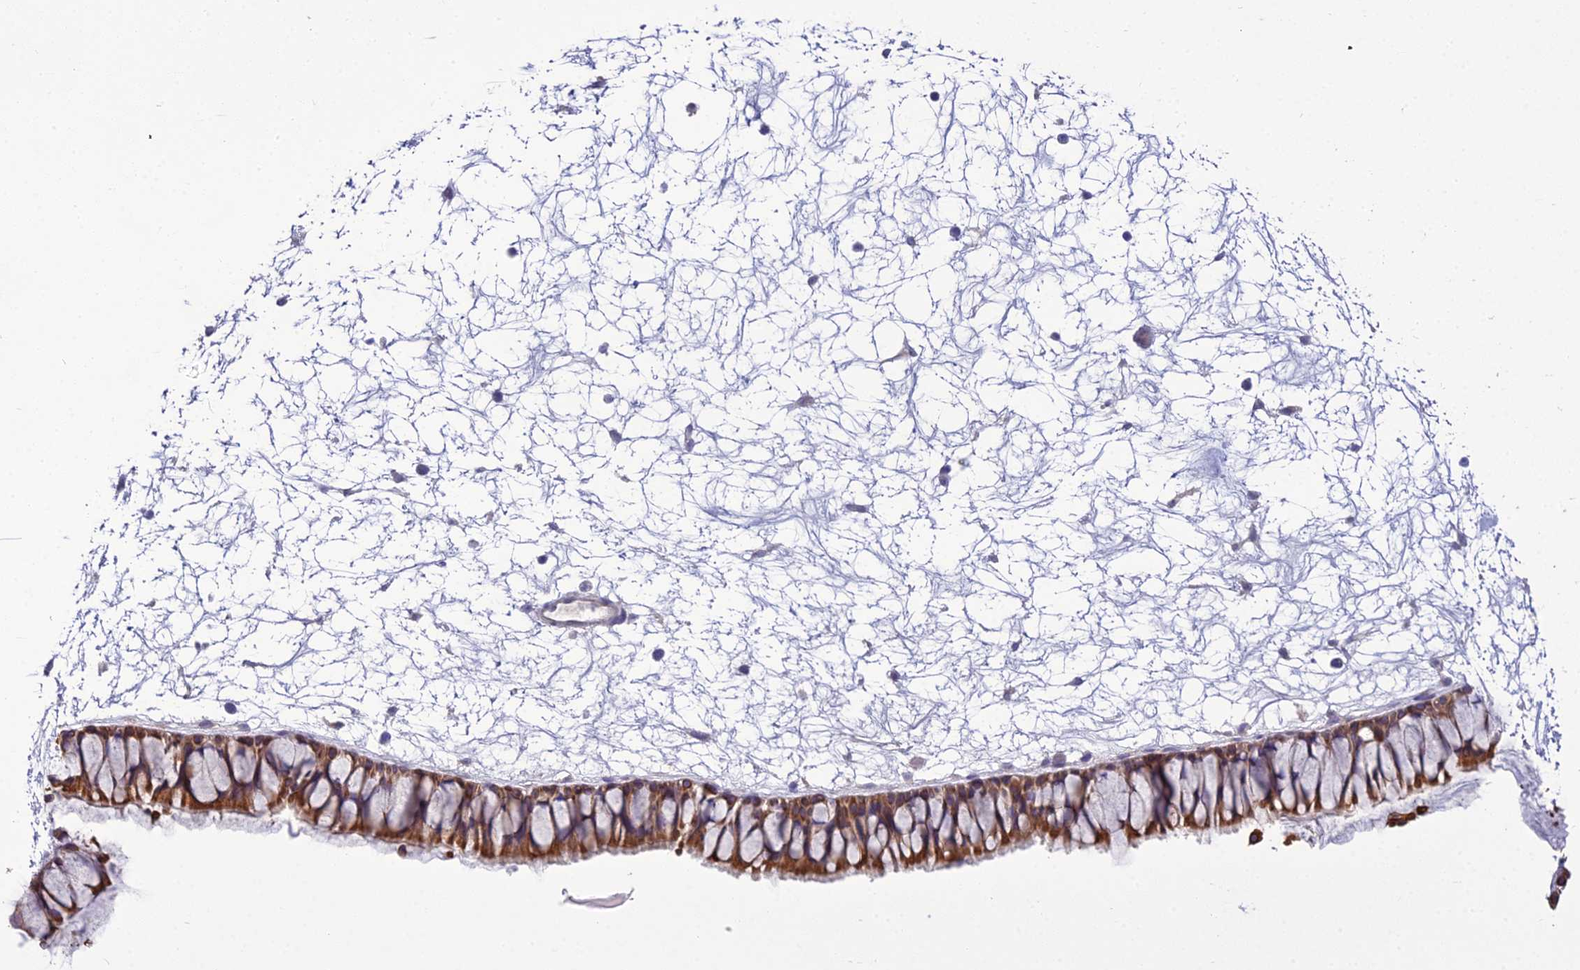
{"staining": {"intensity": "moderate", "quantity": ">75%", "location": "cytoplasmic/membranous"}, "tissue": "nasopharynx", "cell_type": "Respiratory epithelial cells", "image_type": "normal", "snomed": [{"axis": "morphology", "description": "Normal tissue, NOS"}, {"axis": "topography", "description": "Nasopharynx"}], "caption": "The immunohistochemical stain highlights moderate cytoplasmic/membranous staining in respiratory epithelial cells of normal nasopharynx. (DAB = brown stain, brightfield microscopy at high magnification).", "gene": "SCRT1", "patient": {"sex": "male", "age": 64}}